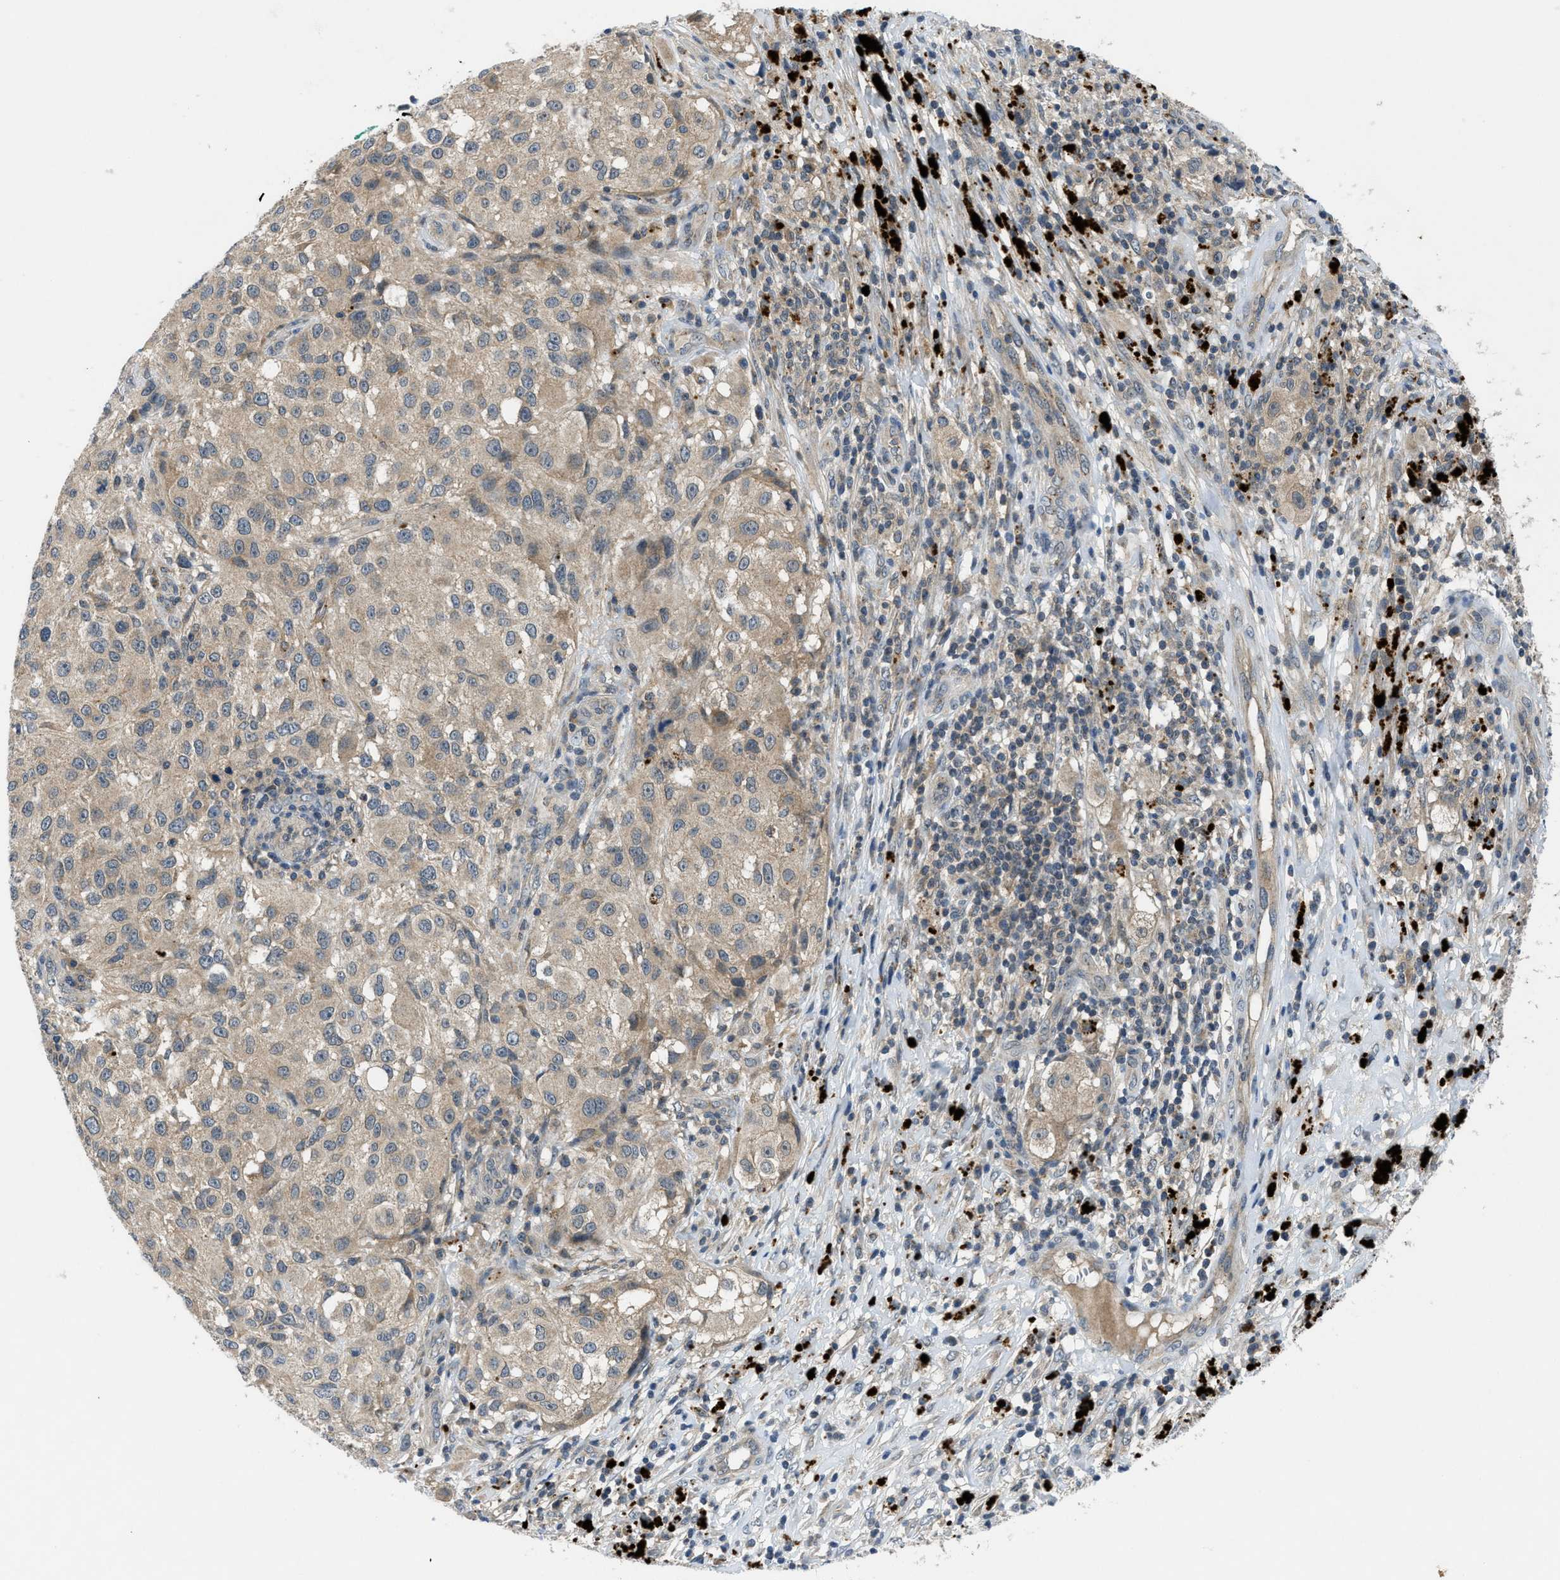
{"staining": {"intensity": "weak", "quantity": ">75%", "location": "cytoplasmic/membranous"}, "tissue": "melanoma", "cell_type": "Tumor cells", "image_type": "cancer", "snomed": [{"axis": "morphology", "description": "Necrosis, NOS"}, {"axis": "morphology", "description": "Malignant melanoma, NOS"}, {"axis": "topography", "description": "Skin"}], "caption": "A histopathology image of melanoma stained for a protein exhibits weak cytoplasmic/membranous brown staining in tumor cells.", "gene": "PDE7A", "patient": {"sex": "female", "age": 87}}